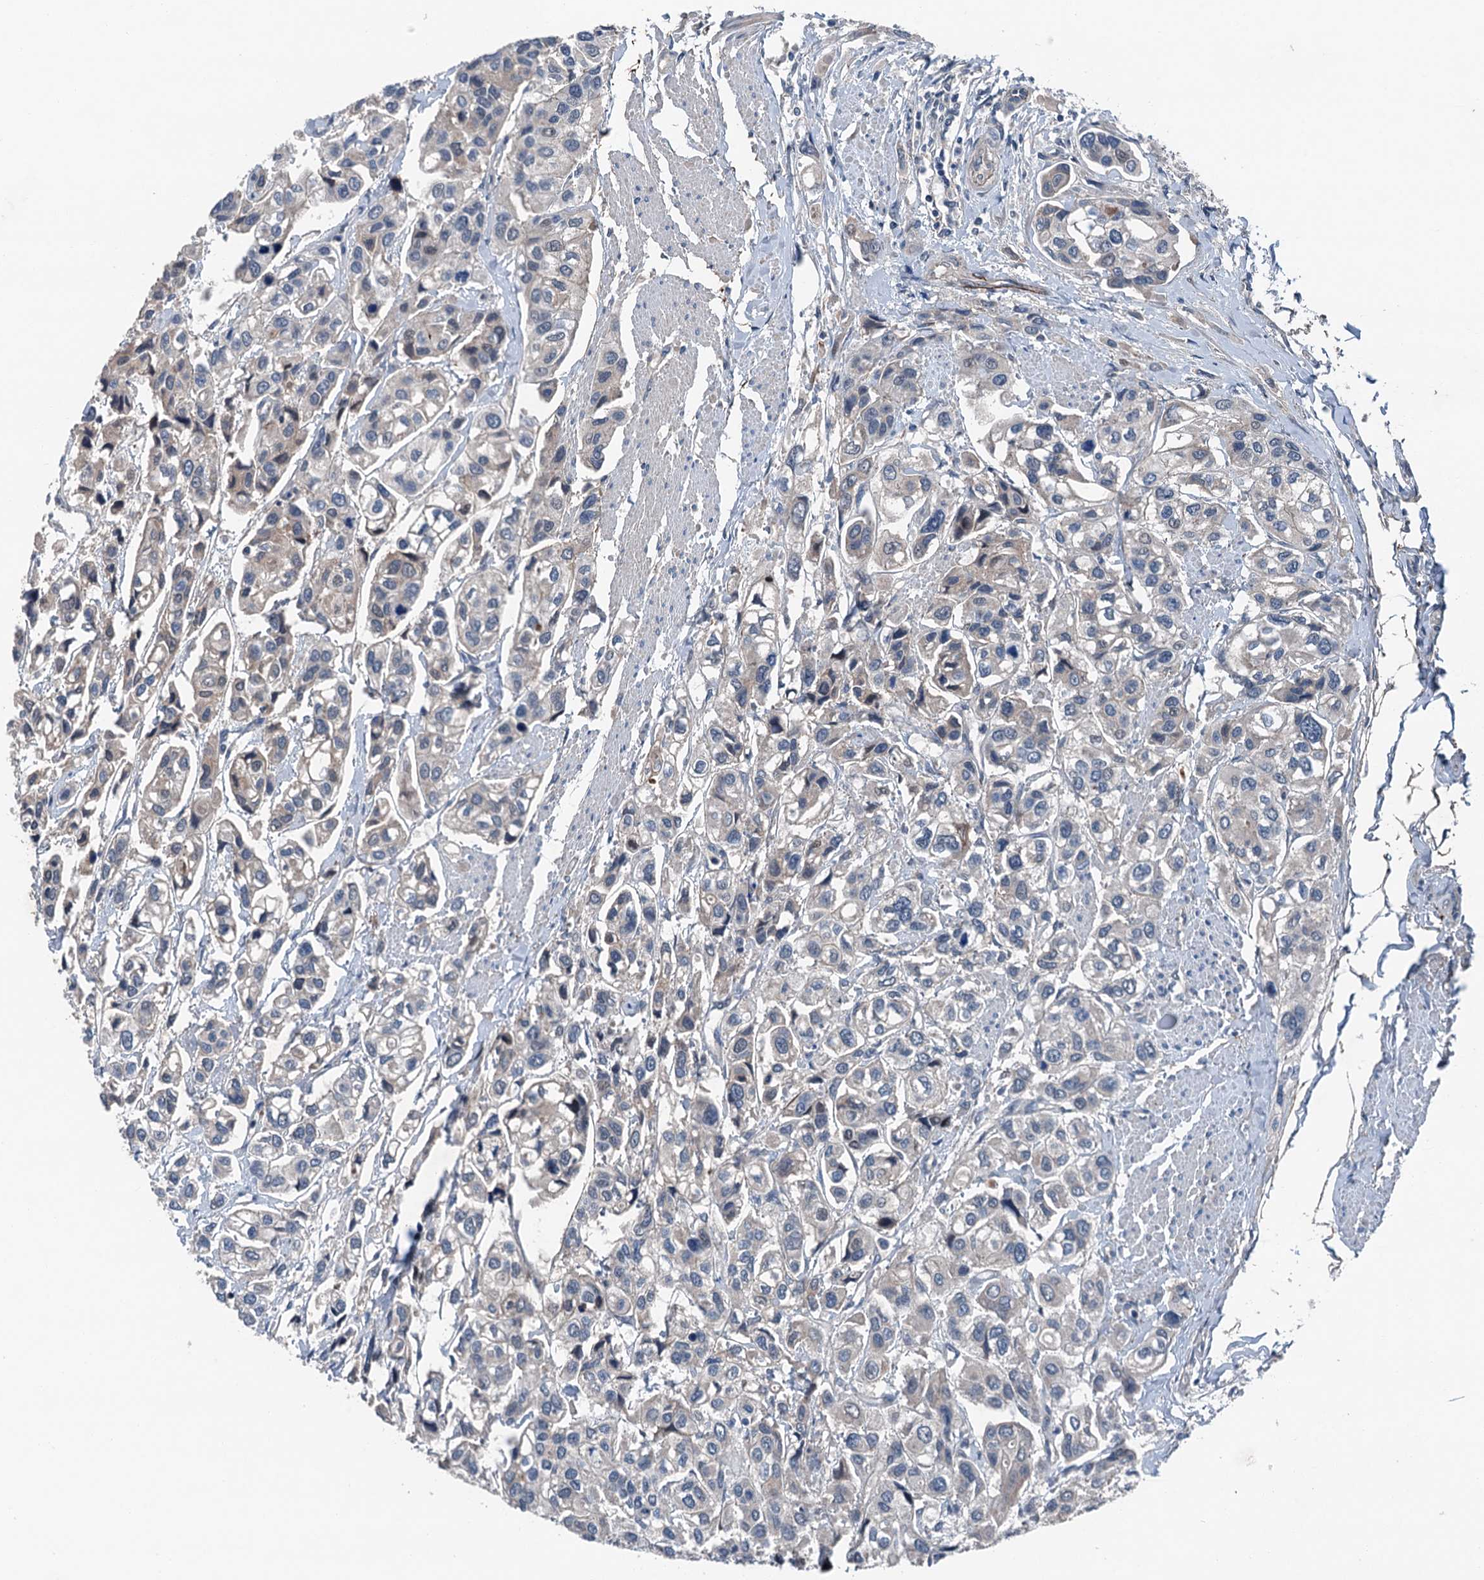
{"staining": {"intensity": "negative", "quantity": "none", "location": "none"}, "tissue": "urothelial cancer", "cell_type": "Tumor cells", "image_type": "cancer", "snomed": [{"axis": "morphology", "description": "Urothelial carcinoma, High grade"}, {"axis": "topography", "description": "Urinary bladder"}], "caption": "Immunohistochemistry image of human urothelial carcinoma (high-grade) stained for a protein (brown), which shows no positivity in tumor cells. (Brightfield microscopy of DAB immunohistochemistry at high magnification).", "gene": "SLC2A10", "patient": {"sex": "male", "age": 67}}